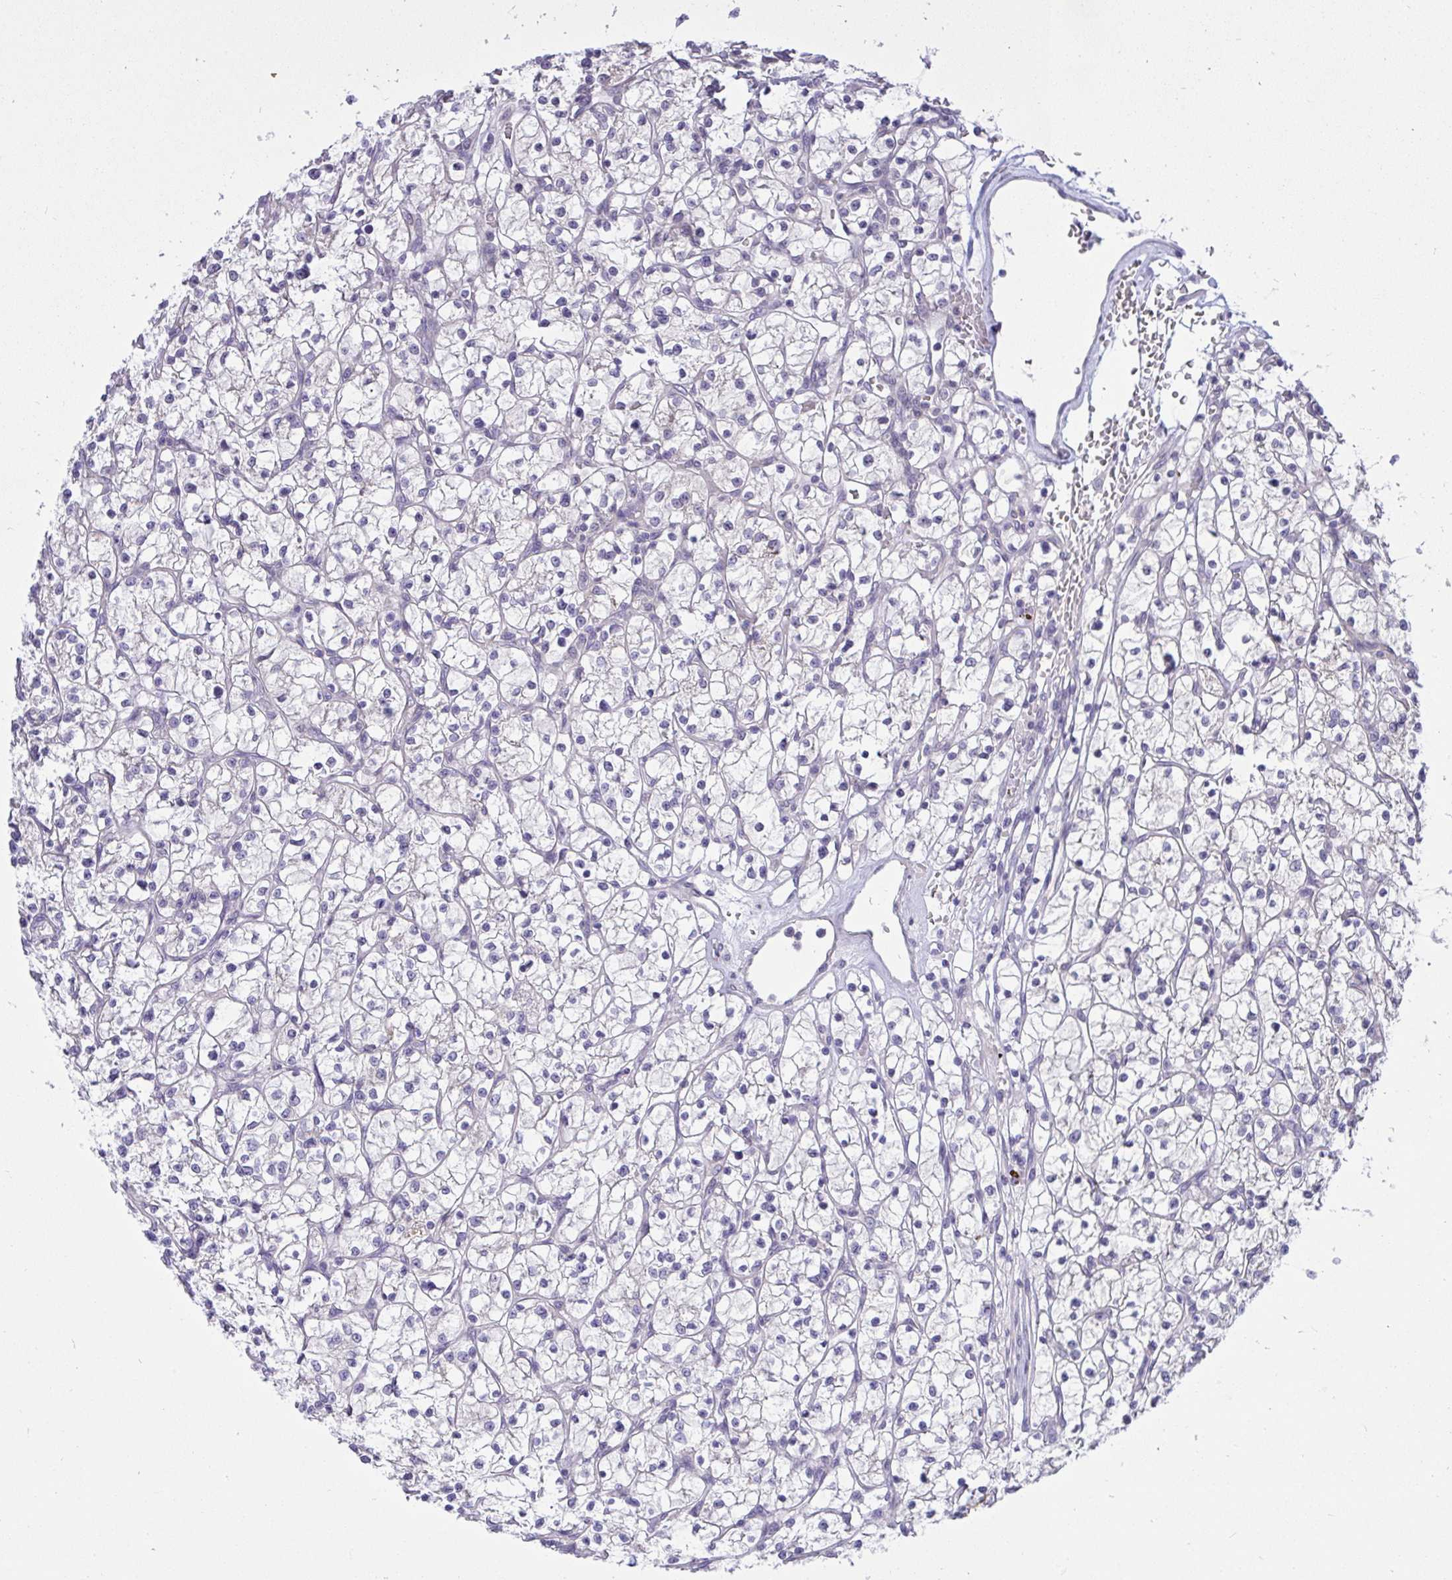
{"staining": {"intensity": "negative", "quantity": "none", "location": "none"}, "tissue": "renal cancer", "cell_type": "Tumor cells", "image_type": "cancer", "snomed": [{"axis": "morphology", "description": "Adenocarcinoma, NOS"}, {"axis": "topography", "description": "Kidney"}], "caption": "DAB immunohistochemical staining of human renal adenocarcinoma shows no significant positivity in tumor cells.", "gene": "TMEM41A", "patient": {"sex": "female", "age": 64}}